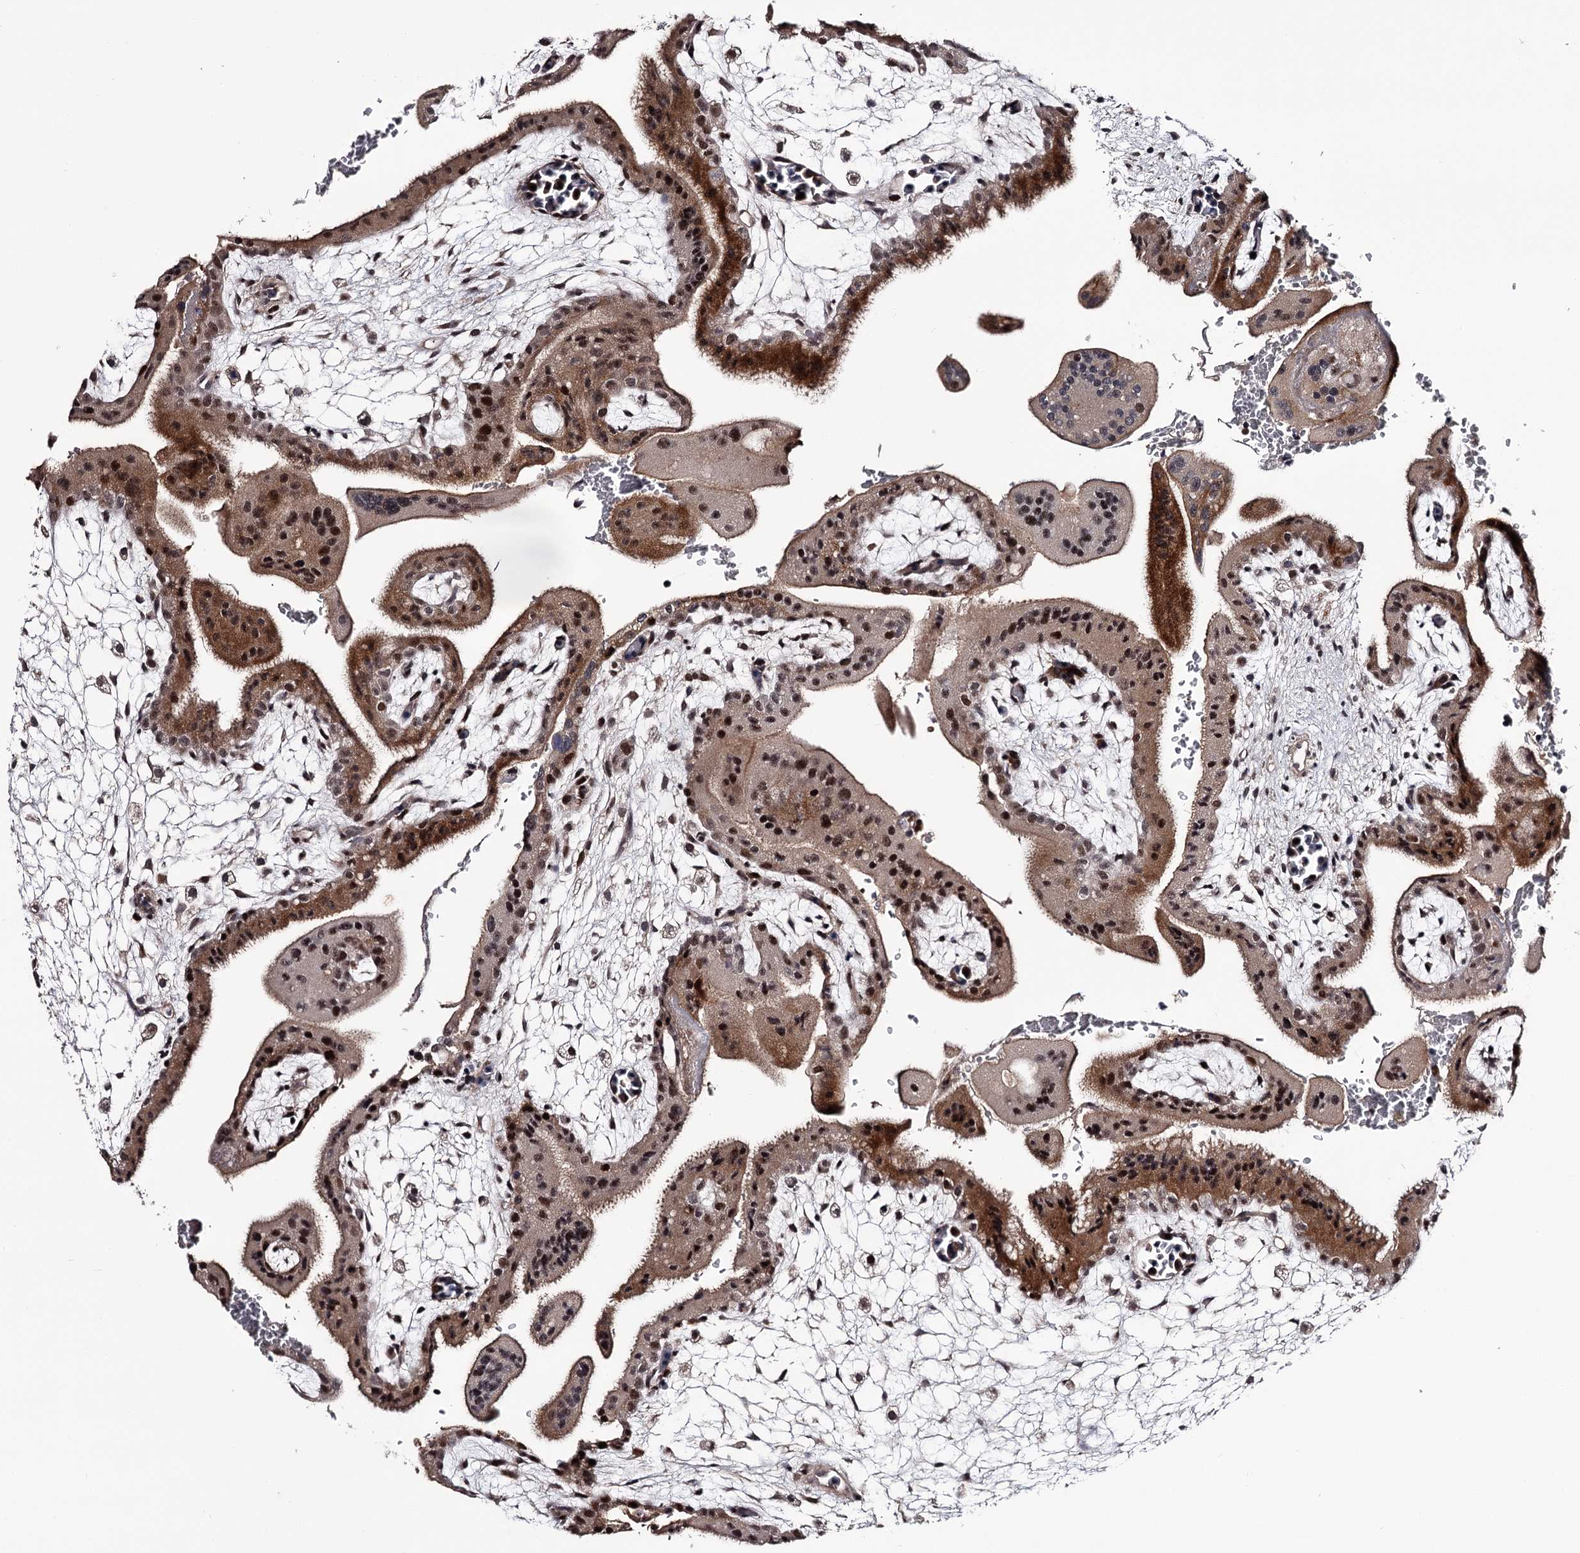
{"staining": {"intensity": "moderate", "quantity": ">75%", "location": "cytoplasmic/membranous,nuclear"}, "tissue": "placenta", "cell_type": "Decidual cells", "image_type": "normal", "snomed": [{"axis": "morphology", "description": "Normal tissue, NOS"}, {"axis": "topography", "description": "Placenta"}], "caption": "This histopathology image reveals IHC staining of benign human placenta, with medium moderate cytoplasmic/membranous,nuclear staining in about >75% of decidual cells.", "gene": "RNF44", "patient": {"sex": "female", "age": 35}}